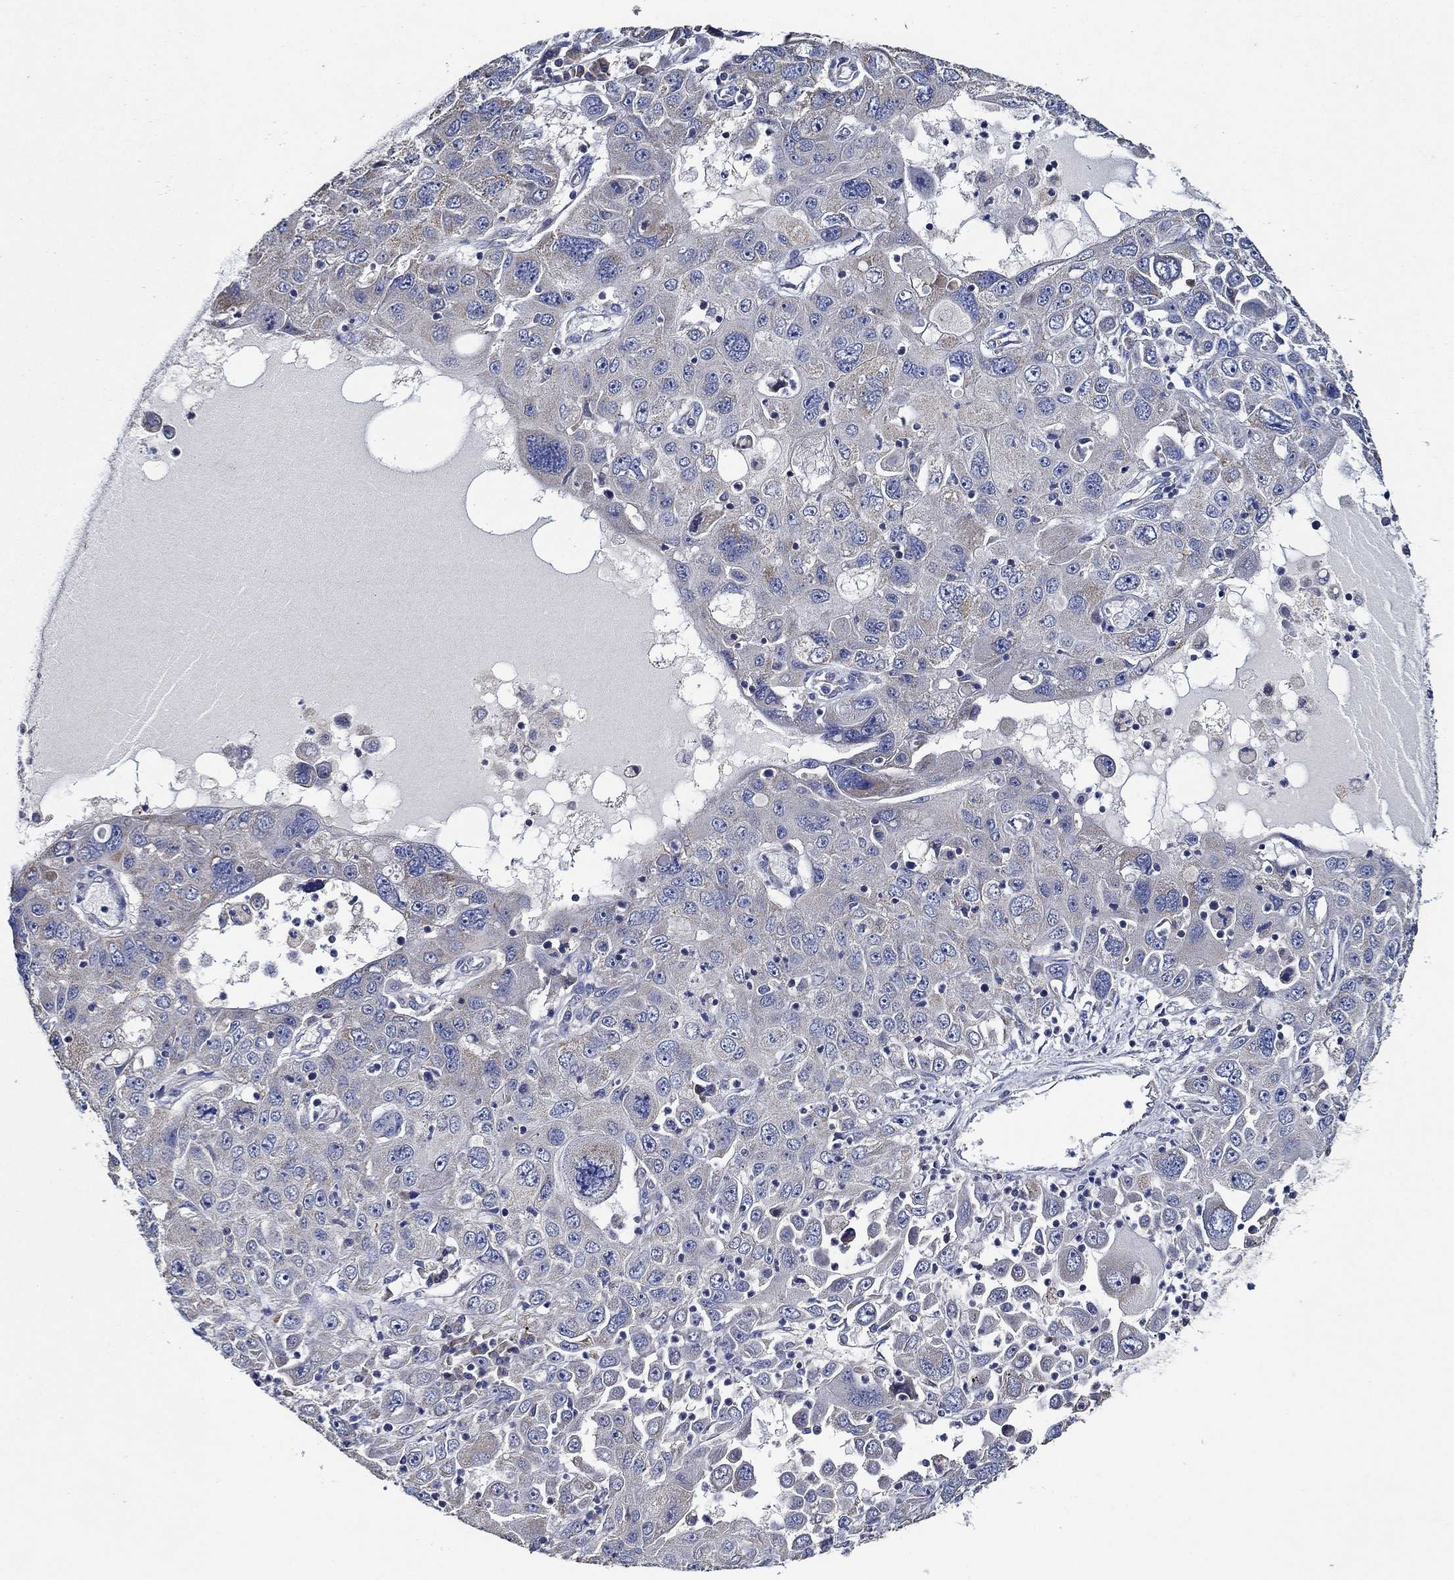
{"staining": {"intensity": "weak", "quantity": "<25%", "location": "cytoplasmic/membranous"}, "tissue": "stomach cancer", "cell_type": "Tumor cells", "image_type": "cancer", "snomed": [{"axis": "morphology", "description": "Adenocarcinoma, NOS"}, {"axis": "topography", "description": "Stomach"}], "caption": "Stomach adenocarcinoma was stained to show a protein in brown. There is no significant staining in tumor cells.", "gene": "WDR53", "patient": {"sex": "male", "age": 56}}